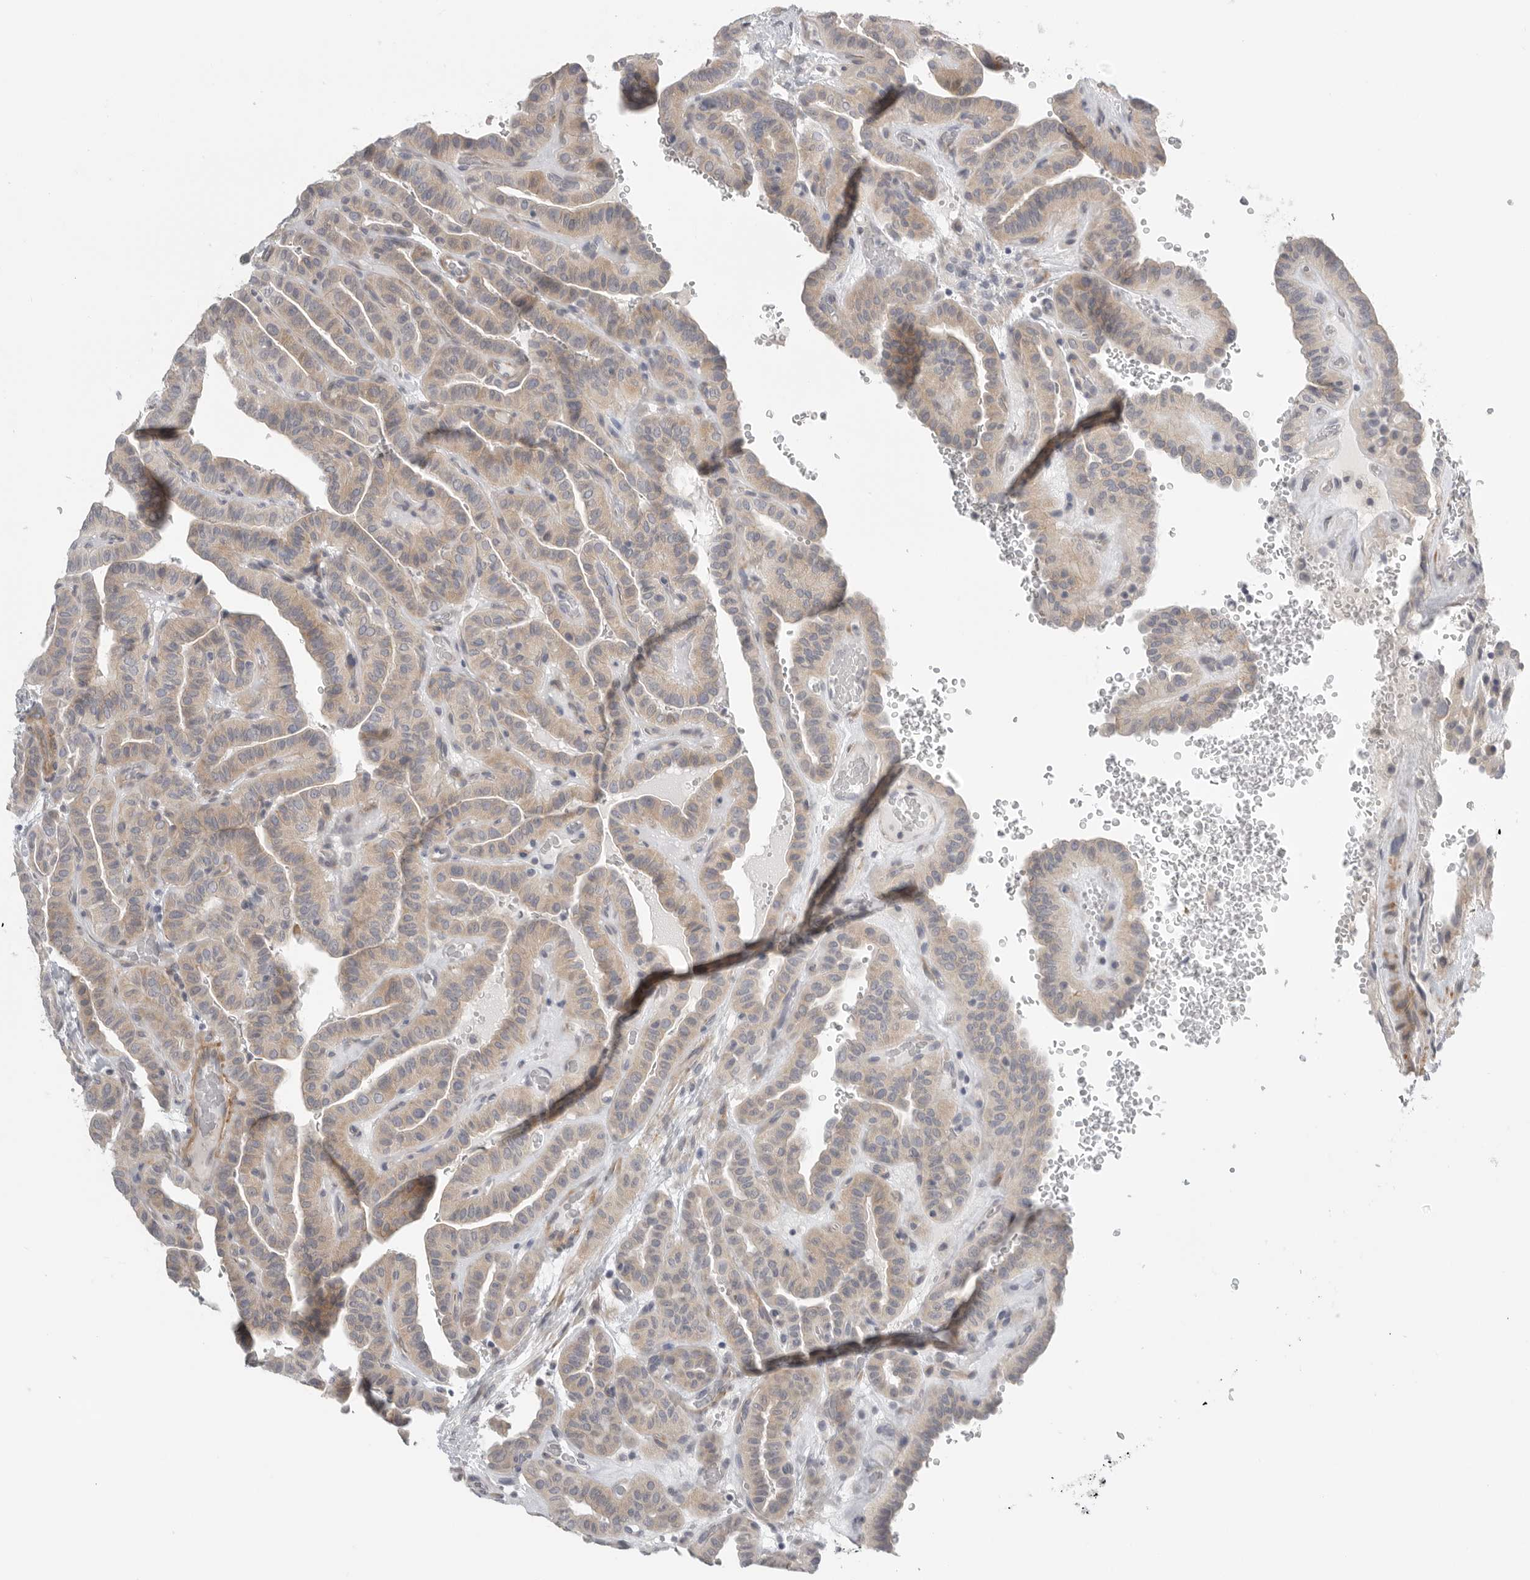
{"staining": {"intensity": "weak", "quantity": "25%-75%", "location": "cytoplasmic/membranous"}, "tissue": "thyroid cancer", "cell_type": "Tumor cells", "image_type": "cancer", "snomed": [{"axis": "morphology", "description": "Papillary adenocarcinoma, NOS"}, {"axis": "topography", "description": "Thyroid gland"}], "caption": "Human thyroid cancer stained with a brown dye displays weak cytoplasmic/membranous positive staining in about 25%-75% of tumor cells.", "gene": "STAB2", "patient": {"sex": "male", "age": 77}}